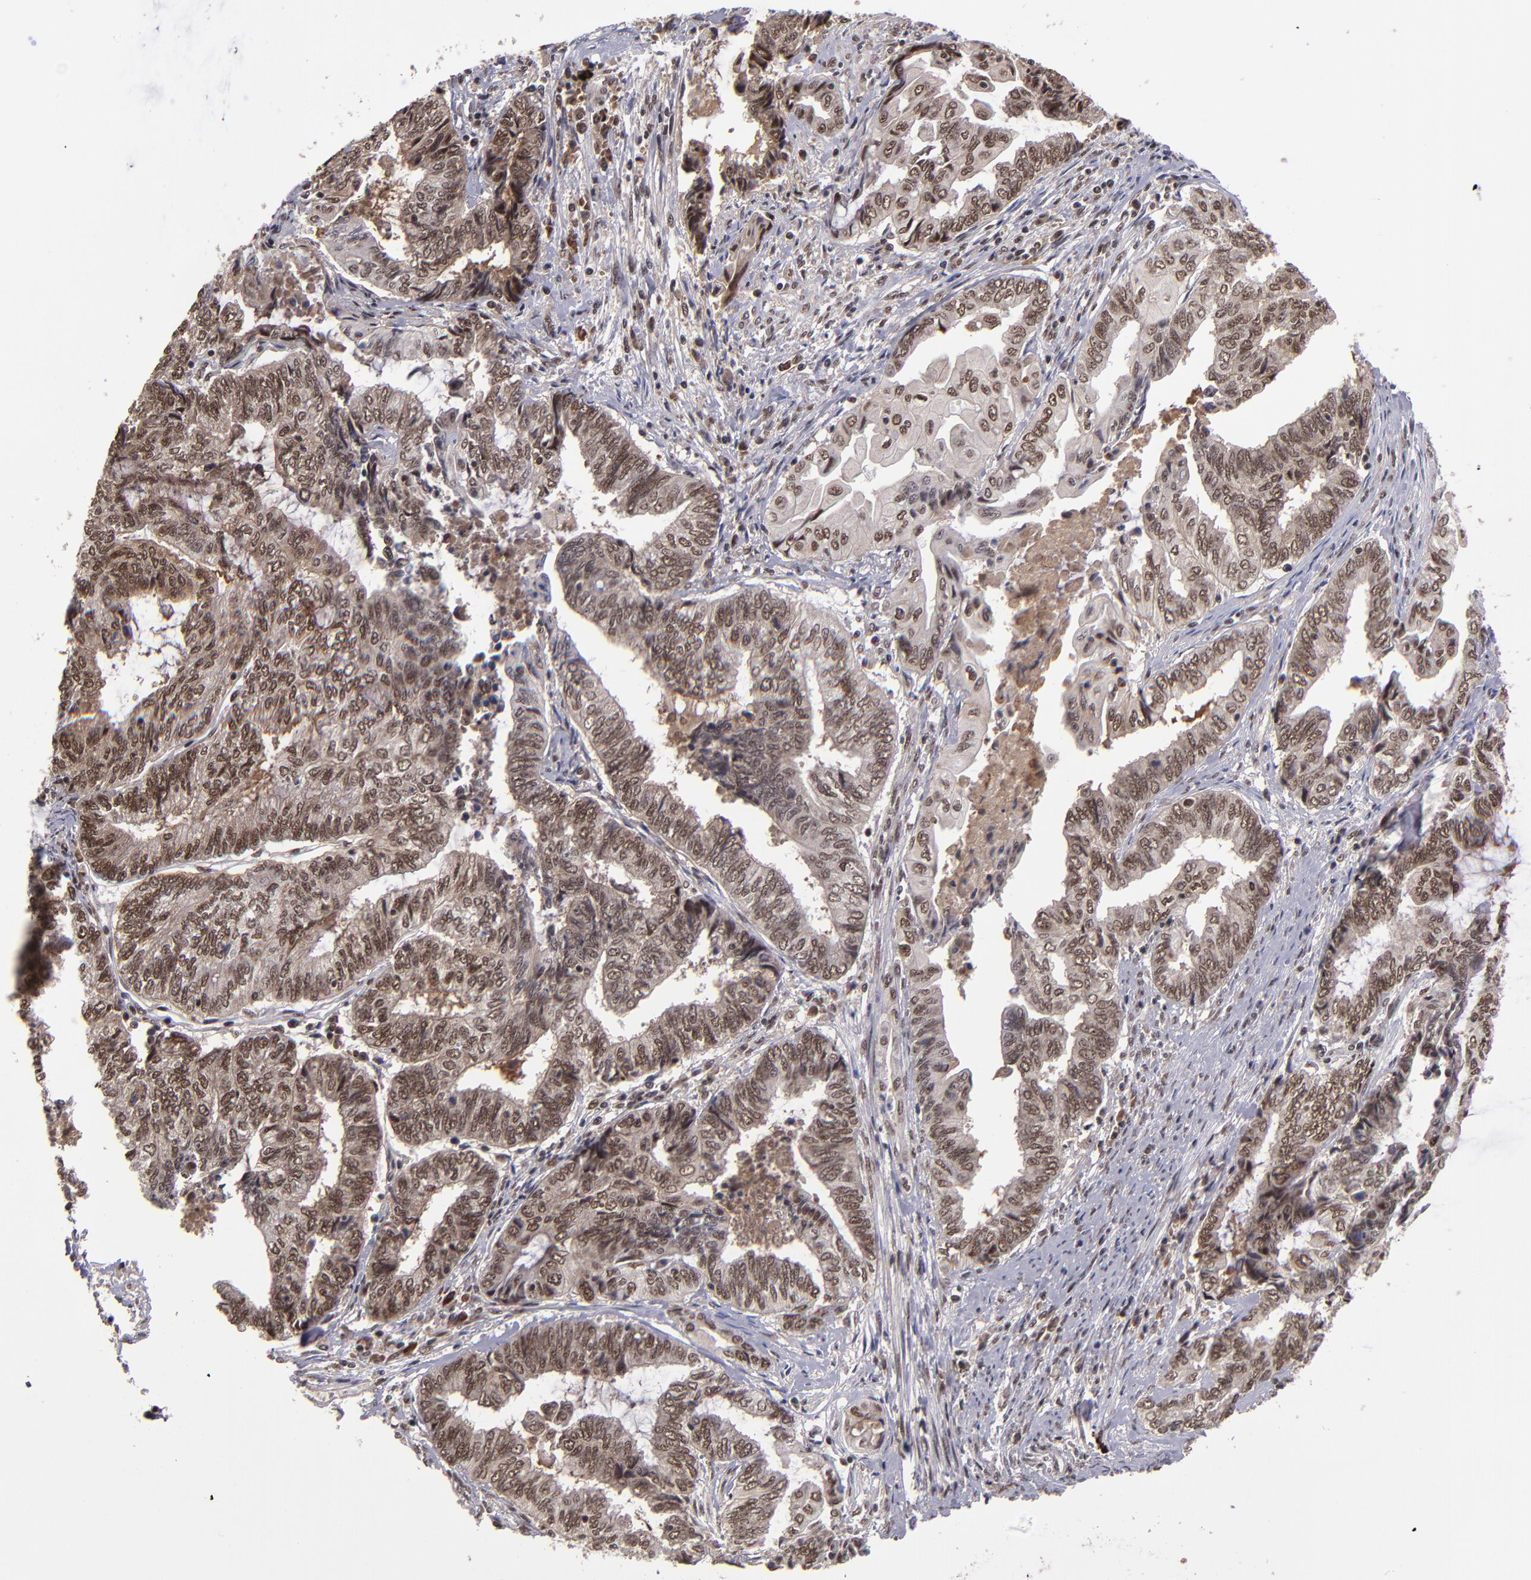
{"staining": {"intensity": "strong", "quantity": ">75%", "location": "cytoplasmic/membranous,nuclear"}, "tissue": "endometrial cancer", "cell_type": "Tumor cells", "image_type": "cancer", "snomed": [{"axis": "morphology", "description": "Adenocarcinoma, NOS"}, {"axis": "topography", "description": "Uterus"}, {"axis": "topography", "description": "Endometrium"}], "caption": "Immunohistochemistry (IHC) image of neoplastic tissue: human adenocarcinoma (endometrial) stained using immunohistochemistry (IHC) displays high levels of strong protein expression localized specifically in the cytoplasmic/membranous and nuclear of tumor cells, appearing as a cytoplasmic/membranous and nuclear brown color.", "gene": "EP300", "patient": {"sex": "female", "age": 70}}